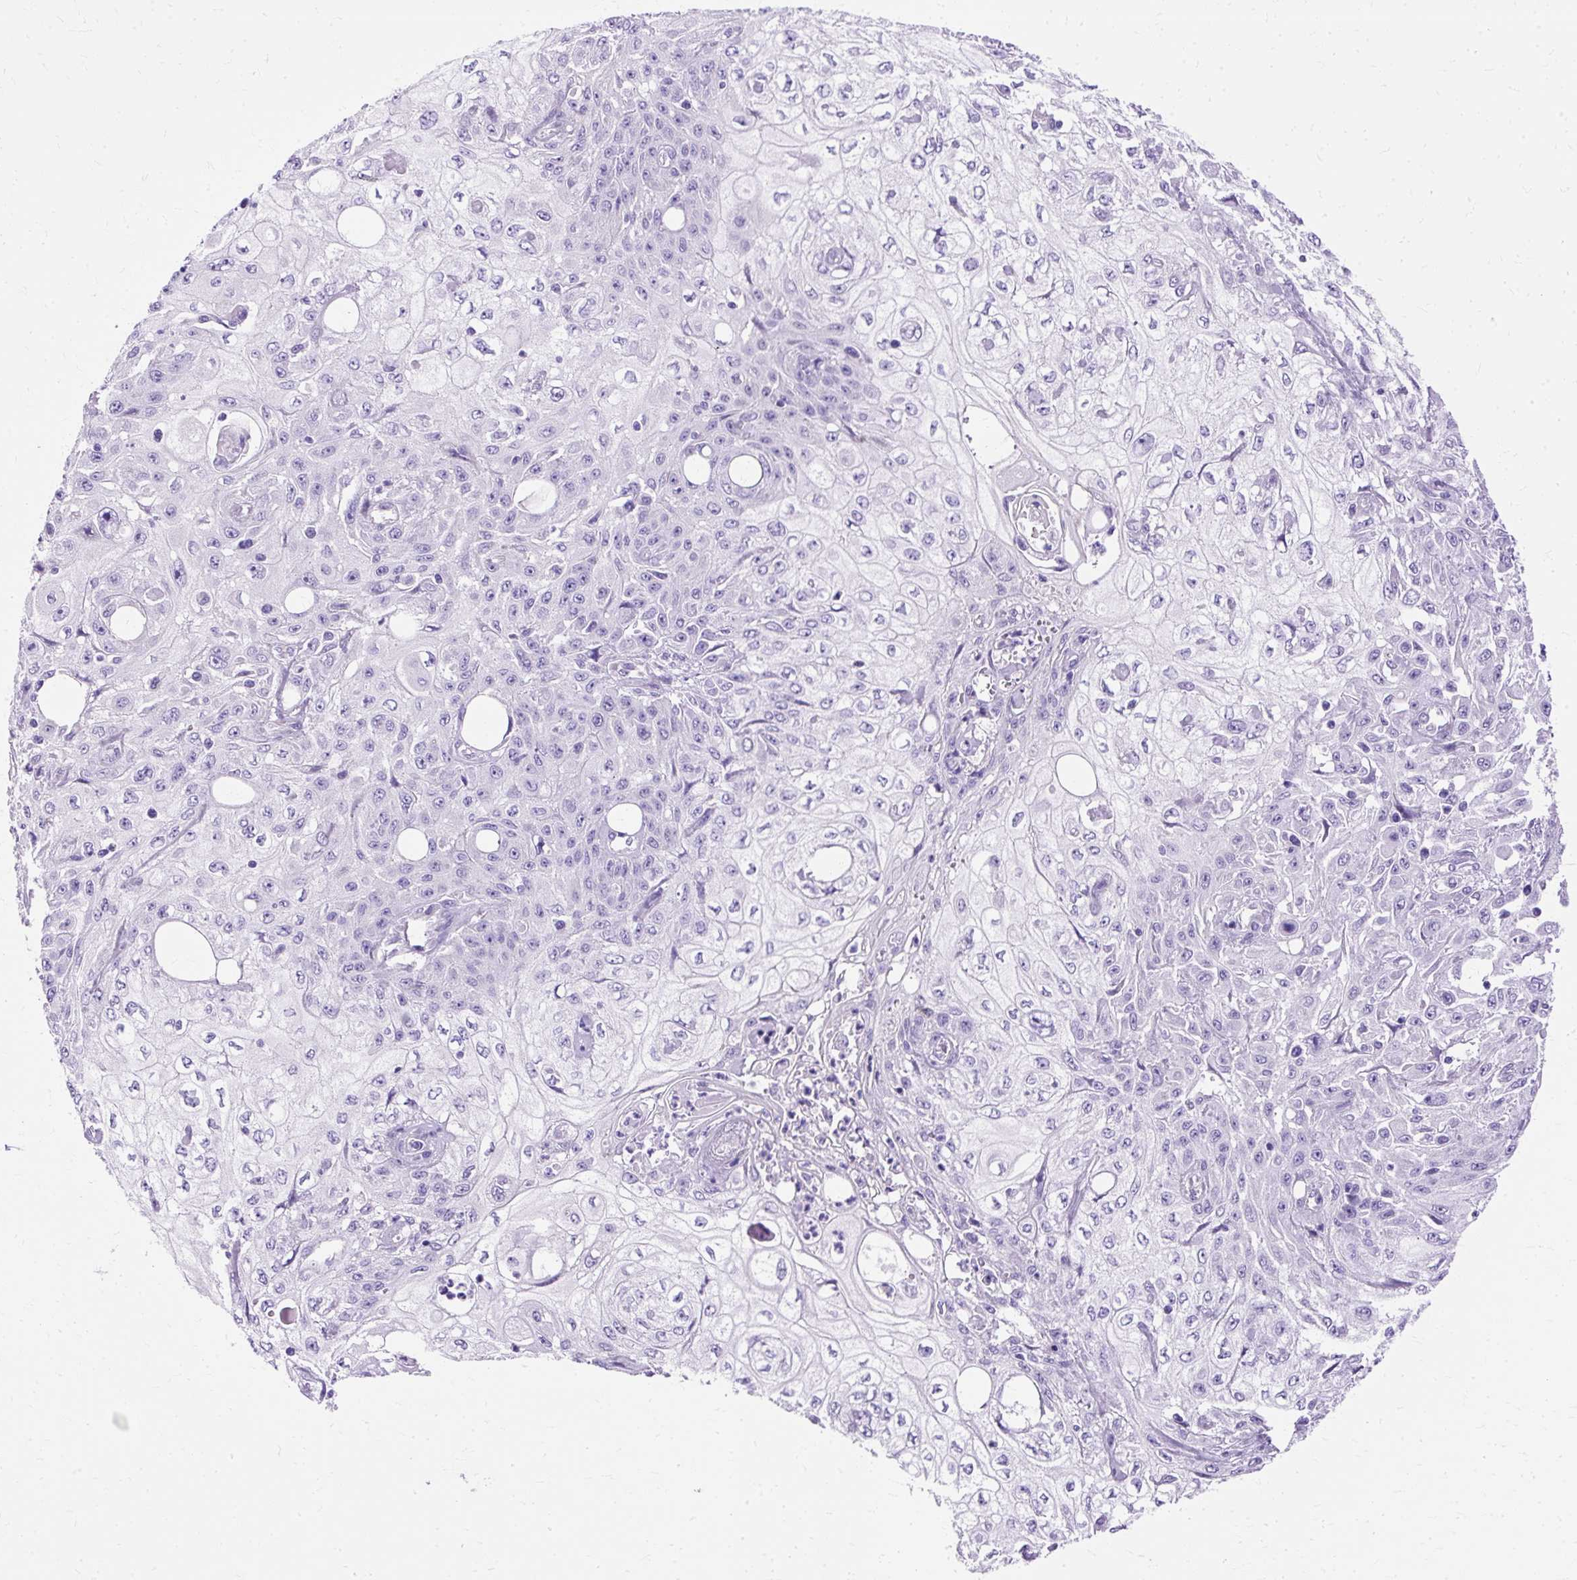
{"staining": {"intensity": "negative", "quantity": "none", "location": "none"}, "tissue": "skin cancer", "cell_type": "Tumor cells", "image_type": "cancer", "snomed": [{"axis": "morphology", "description": "Squamous cell carcinoma, NOS"}, {"axis": "morphology", "description": "Squamous cell carcinoma, metastatic, NOS"}, {"axis": "topography", "description": "Skin"}, {"axis": "topography", "description": "Lymph node"}], "caption": "High magnification brightfield microscopy of skin cancer stained with DAB (3,3'-diaminobenzidine) (brown) and counterstained with hematoxylin (blue): tumor cells show no significant staining. (DAB immunohistochemistry visualized using brightfield microscopy, high magnification).", "gene": "MYO6", "patient": {"sex": "male", "age": 75}}